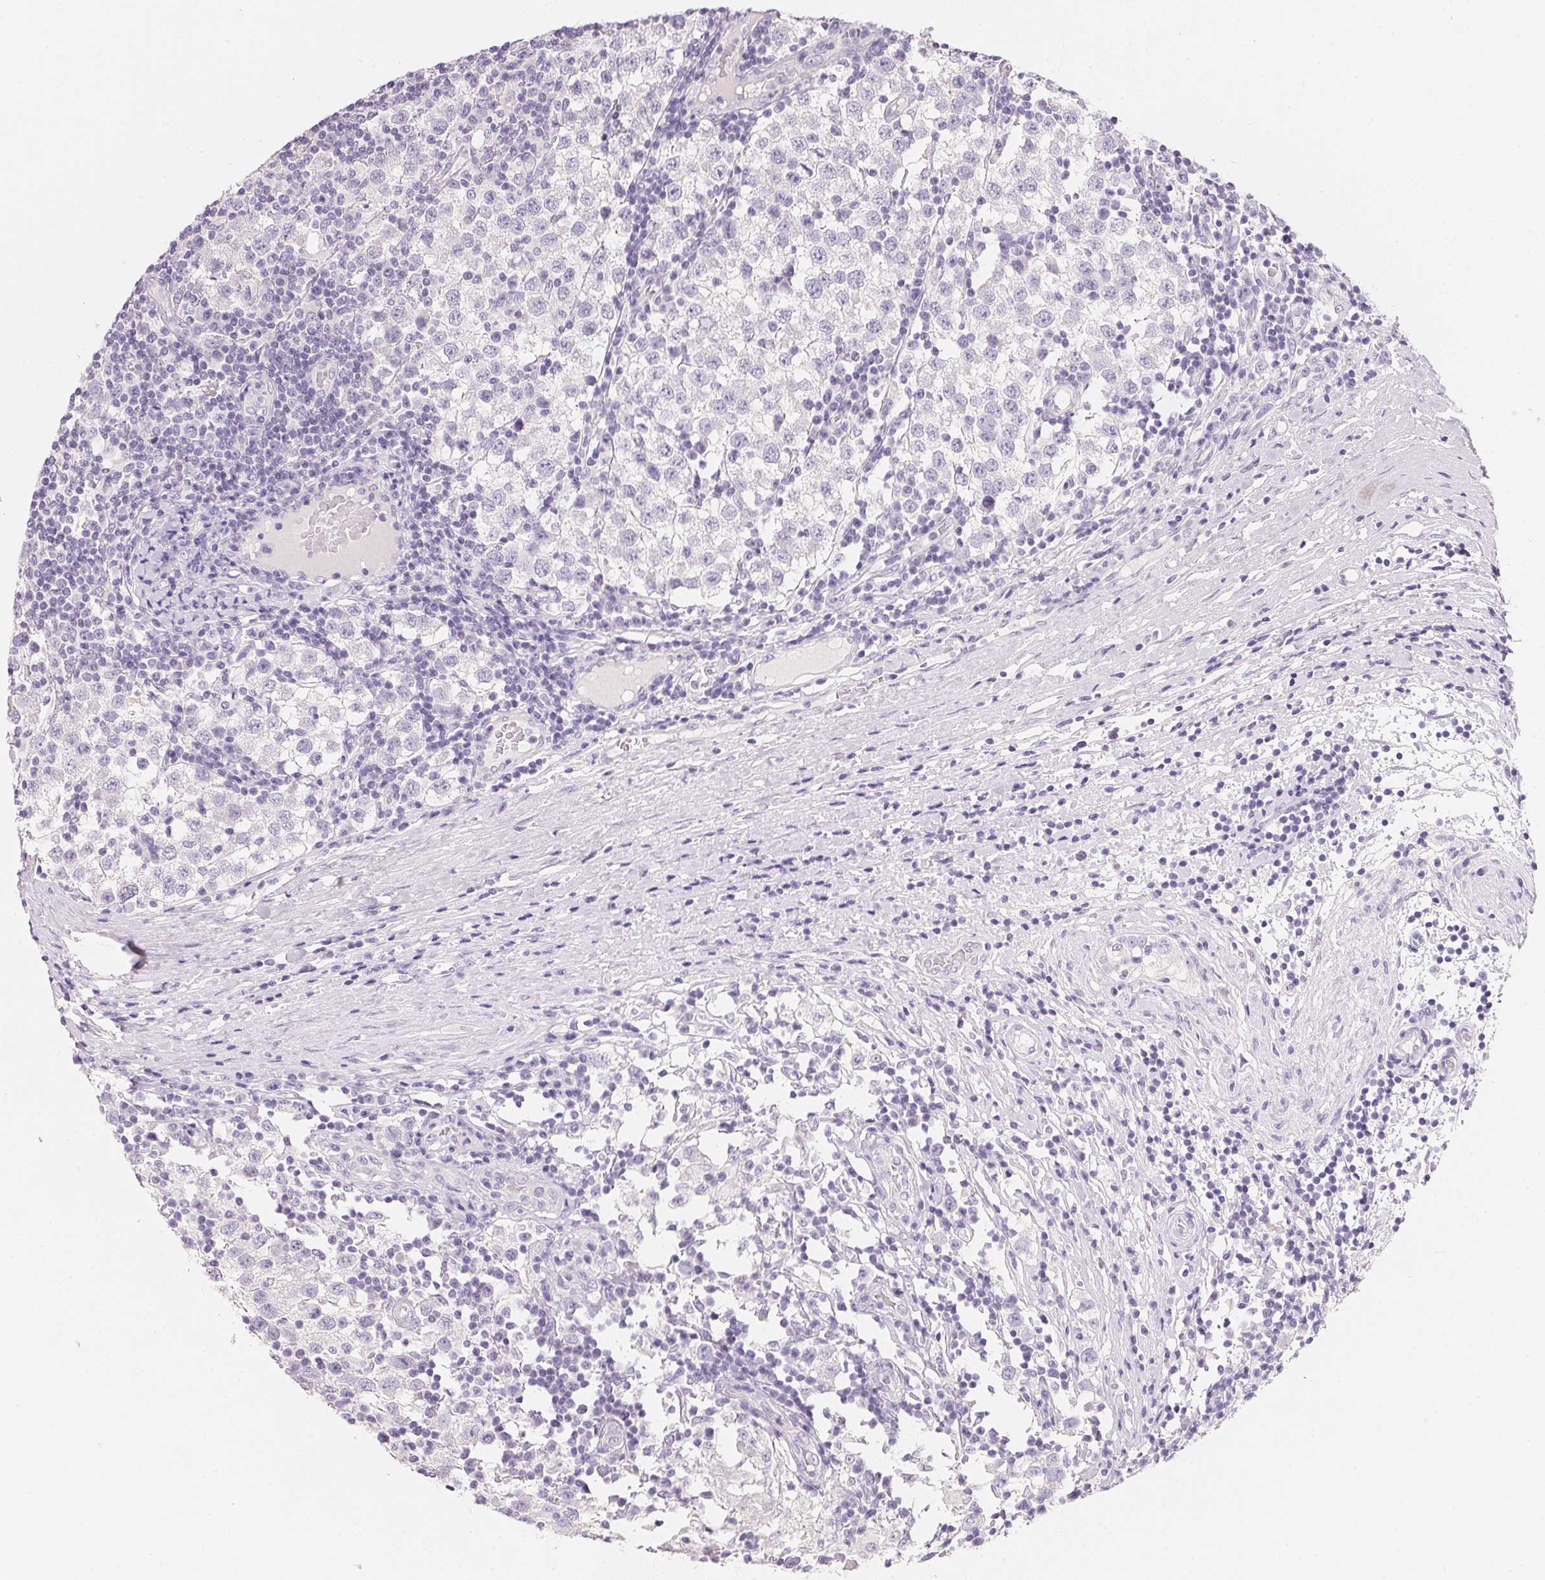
{"staining": {"intensity": "negative", "quantity": "none", "location": "none"}, "tissue": "testis cancer", "cell_type": "Tumor cells", "image_type": "cancer", "snomed": [{"axis": "morphology", "description": "Seminoma, NOS"}, {"axis": "topography", "description": "Testis"}], "caption": "There is no significant positivity in tumor cells of testis cancer (seminoma).", "gene": "ACP3", "patient": {"sex": "male", "age": 34}}